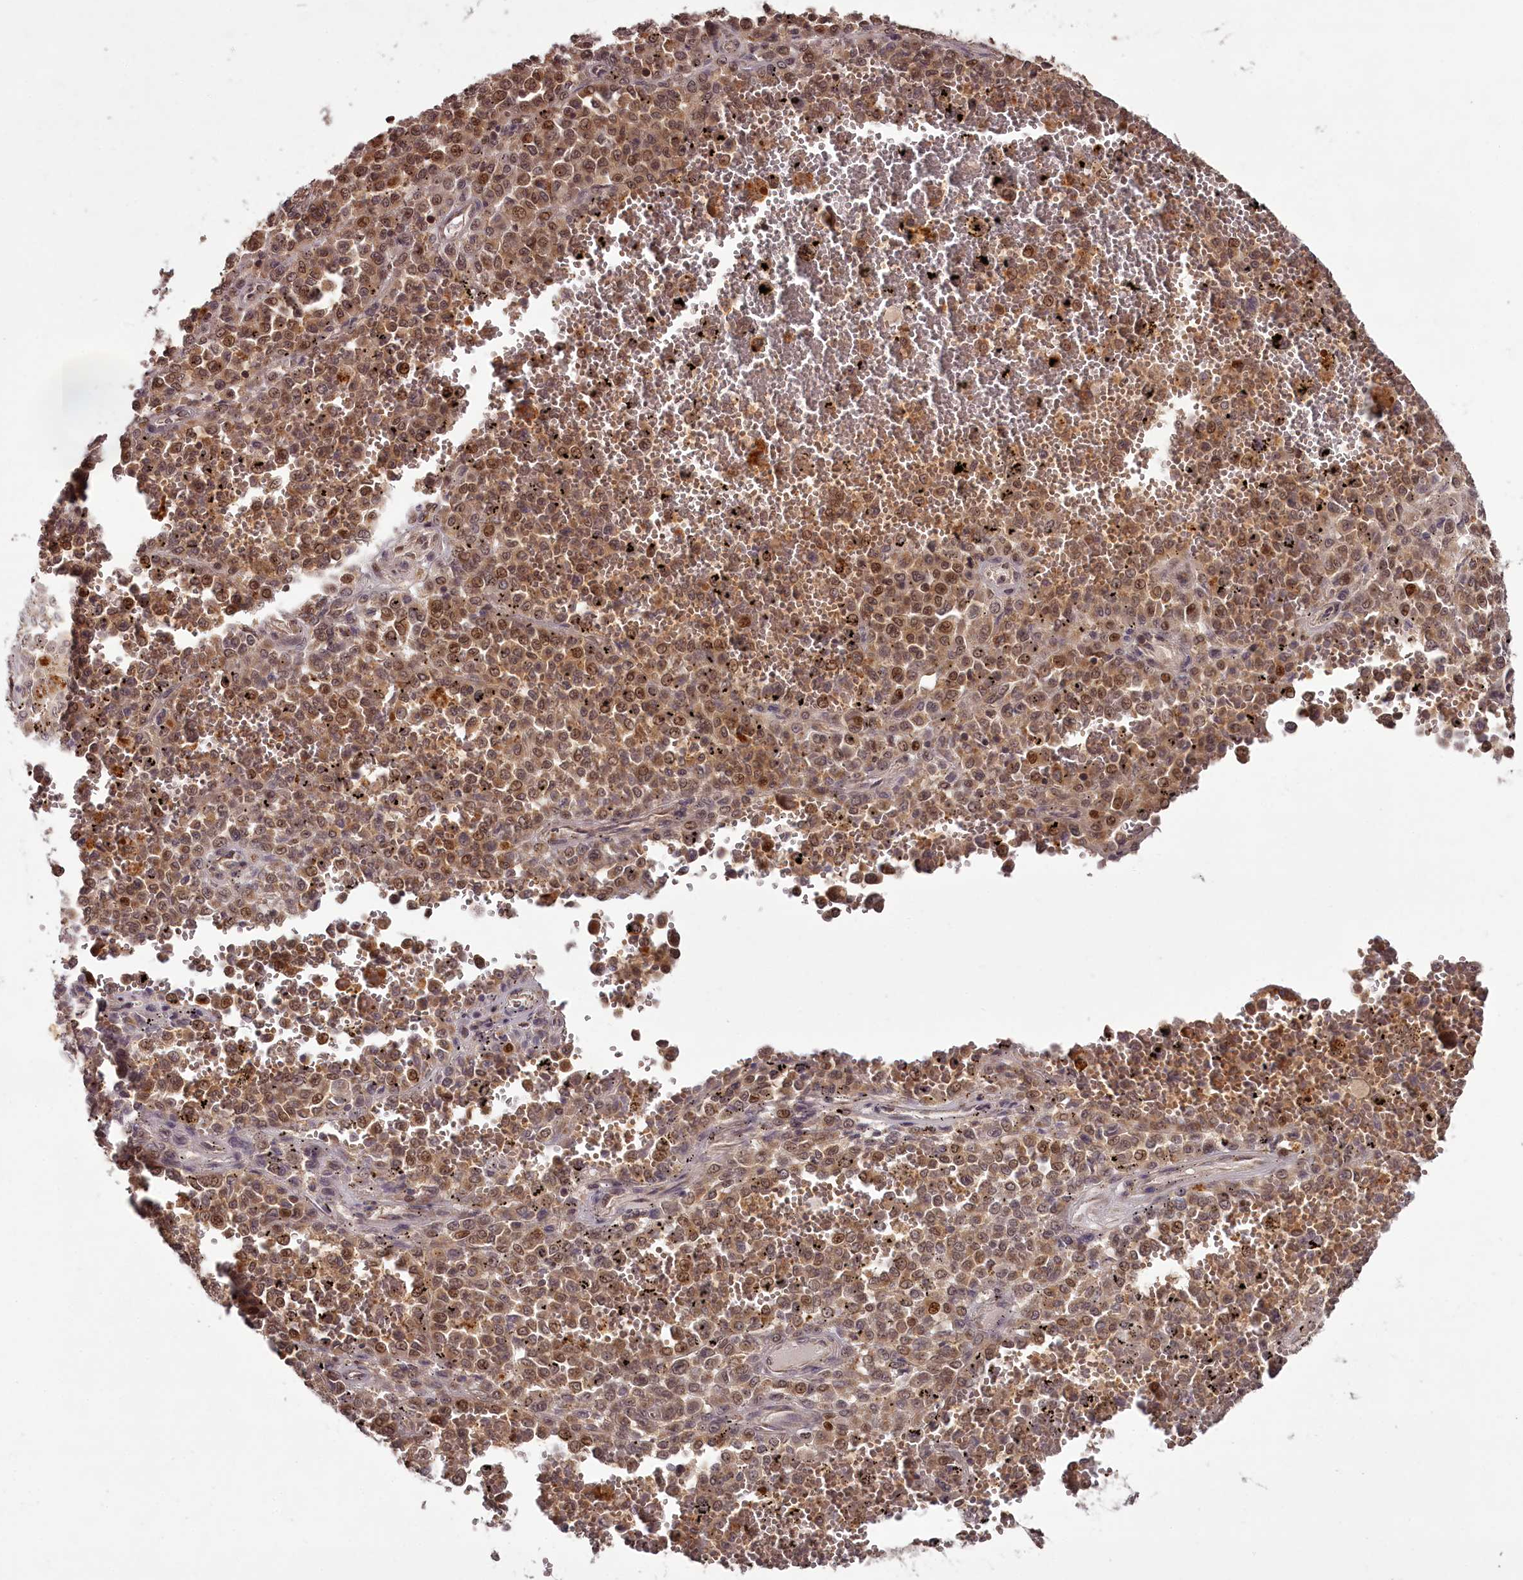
{"staining": {"intensity": "moderate", "quantity": ">75%", "location": "cytoplasmic/membranous,nuclear"}, "tissue": "melanoma", "cell_type": "Tumor cells", "image_type": "cancer", "snomed": [{"axis": "morphology", "description": "Malignant melanoma, Metastatic site"}, {"axis": "topography", "description": "Pancreas"}], "caption": "A histopathology image of human malignant melanoma (metastatic site) stained for a protein reveals moderate cytoplasmic/membranous and nuclear brown staining in tumor cells.", "gene": "PCBP2", "patient": {"sex": "female", "age": 30}}